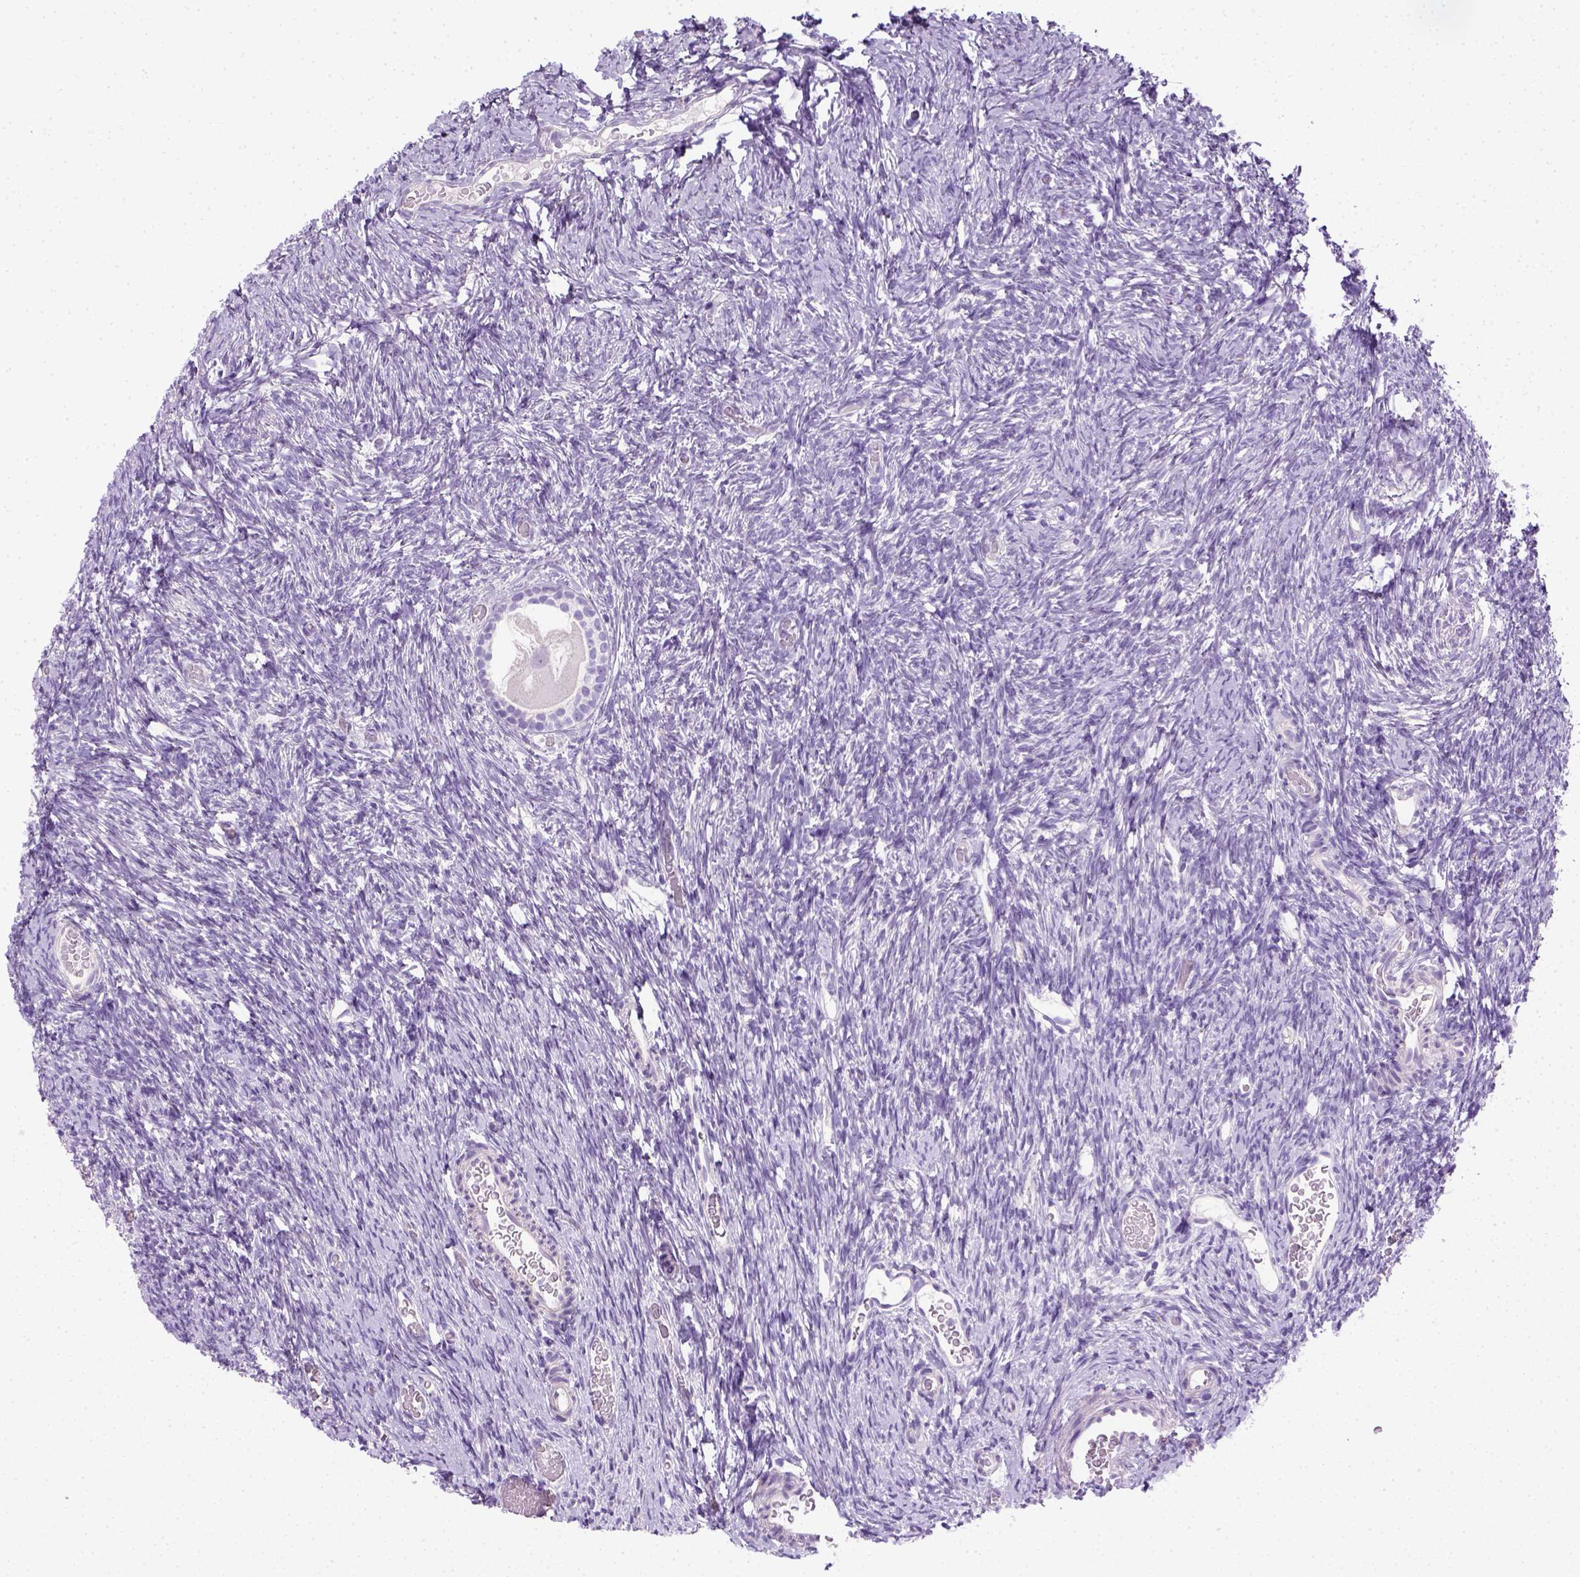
{"staining": {"intensity": "negative", "quantity": "none", "location": "none"}, "tissue": "ovary", "cell_type": "Follicle cells", "image_type": "normal", "snomed": [{"axis": "morphology", "description": "Normal tissue, NOS"}, {"axis": "topography", "description": "Ovary"}], "caption": "Human ovary stained for a protein using immunohistochemistry shows no positivity in follicle cells.", "gene": "KRT71", "patient": {"sex": "female", "age": 39}}